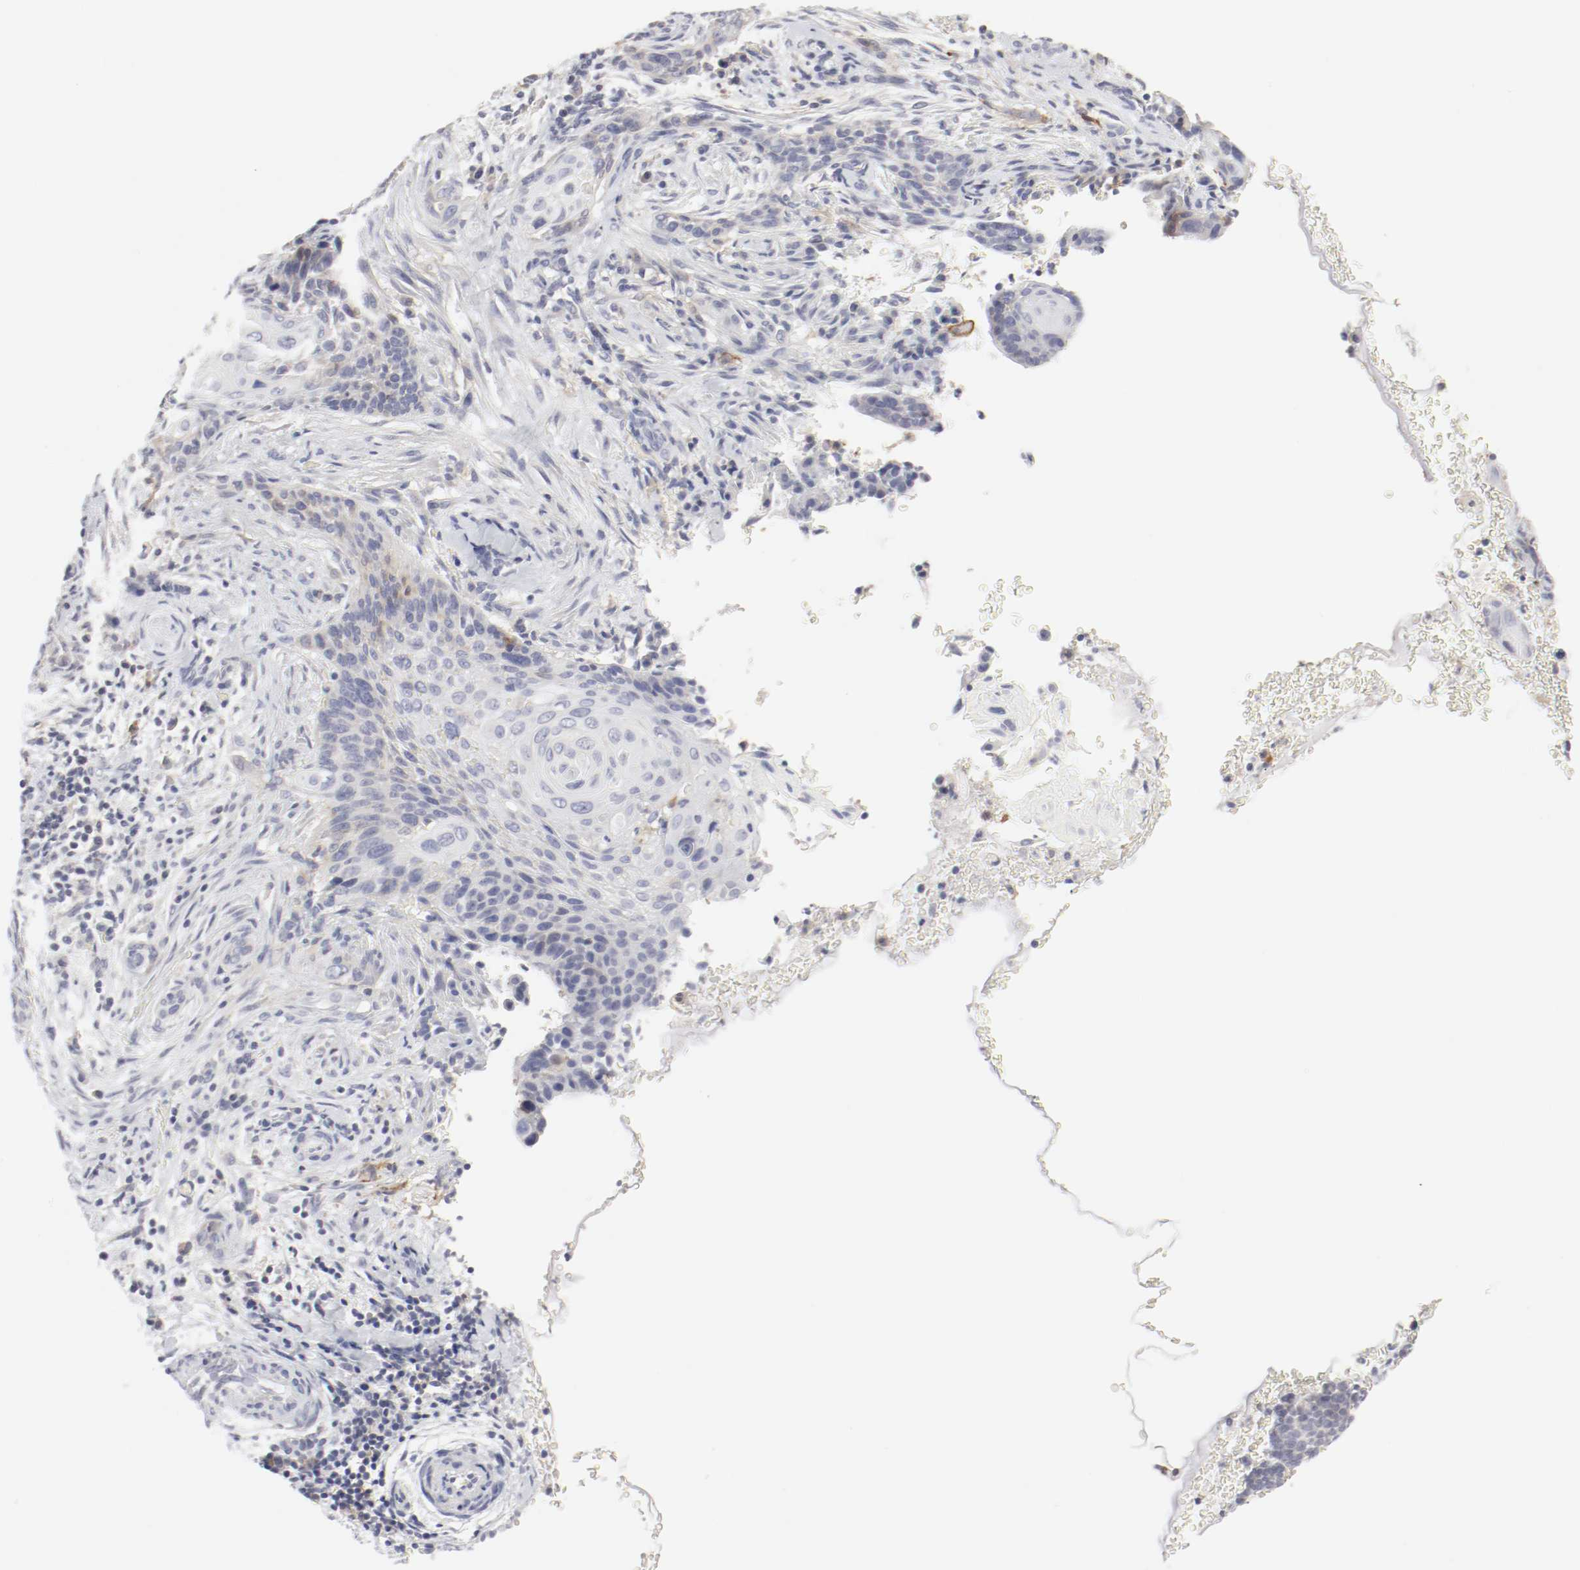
{"staining": {"intensity": "moderate", "quantity": "<25%", "location": "cytoplasmic/membranous"}, "tissue": "cervical cancer", "cell_type": "Tumor cells", "image_type": "cancer", "snomed": [{"axis": "morphology", "description": "Squamous cell carcinoma, NOS"}, {"axis": "topography", "description": "Cervix"}], "caption": "A brown stain highlights moderate cytoplasmic/membranous positivity of a protein in cervical cancer tumor cells.", "gene": "ITGAX", "patient": {"sex": "female", "age": 33}}